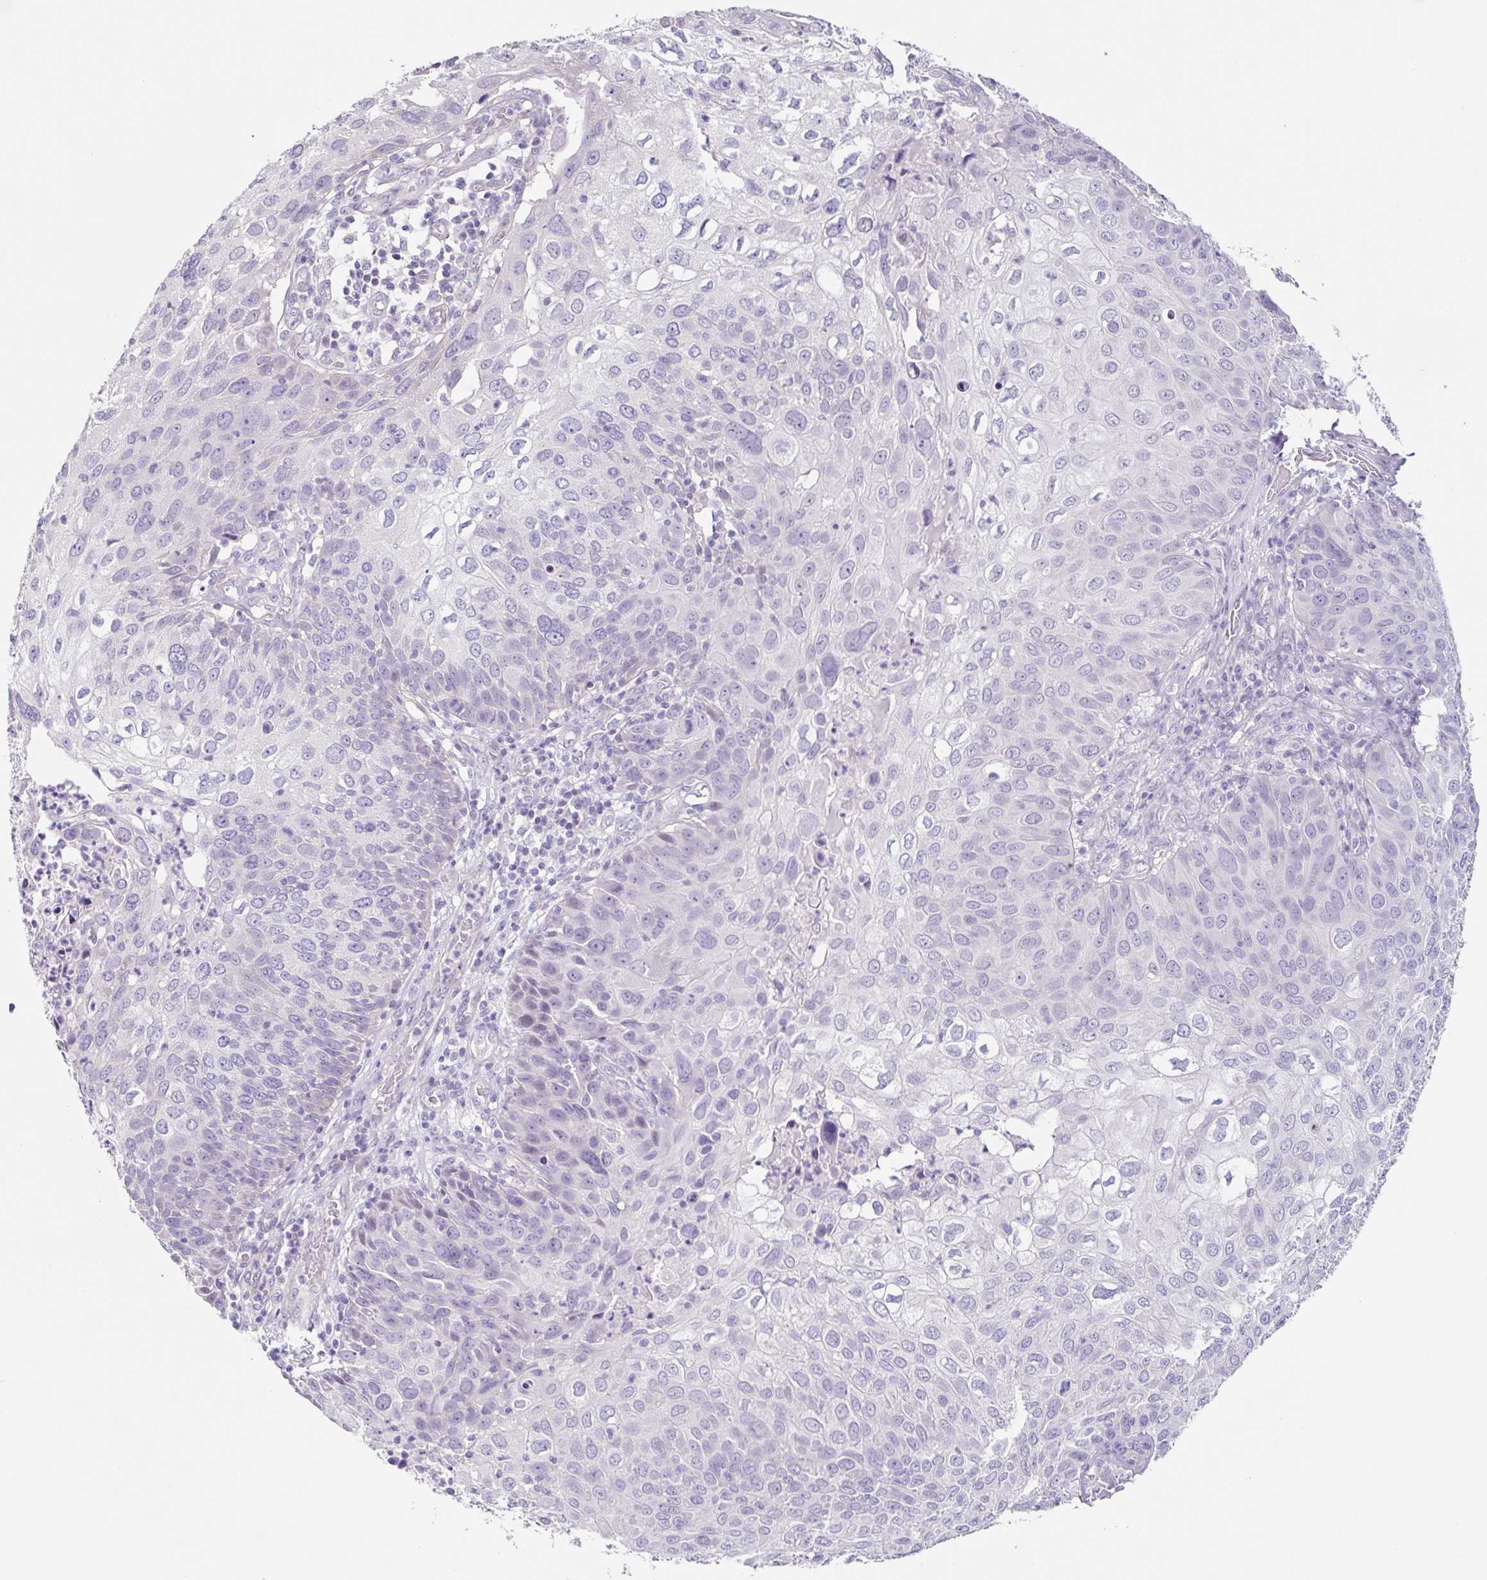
{"staining": {"intensity": "negative", "quantity": "none", "location": "none"}, "tissue": "skin cancer", "cell_type": "Tumor cells", "image_type": "cancer", "snomed": [{"axis": "morphology", "description": "Squamous cell carcinoma, NOS"}, {"axis": "topography", "description": "Skin"}], "caption": "This is an immunohistochemistry image of skin cancer. There is no expression in tumor cells.", "gene": "DCAF17", "patient": {"sex": "male", "age": 87}}